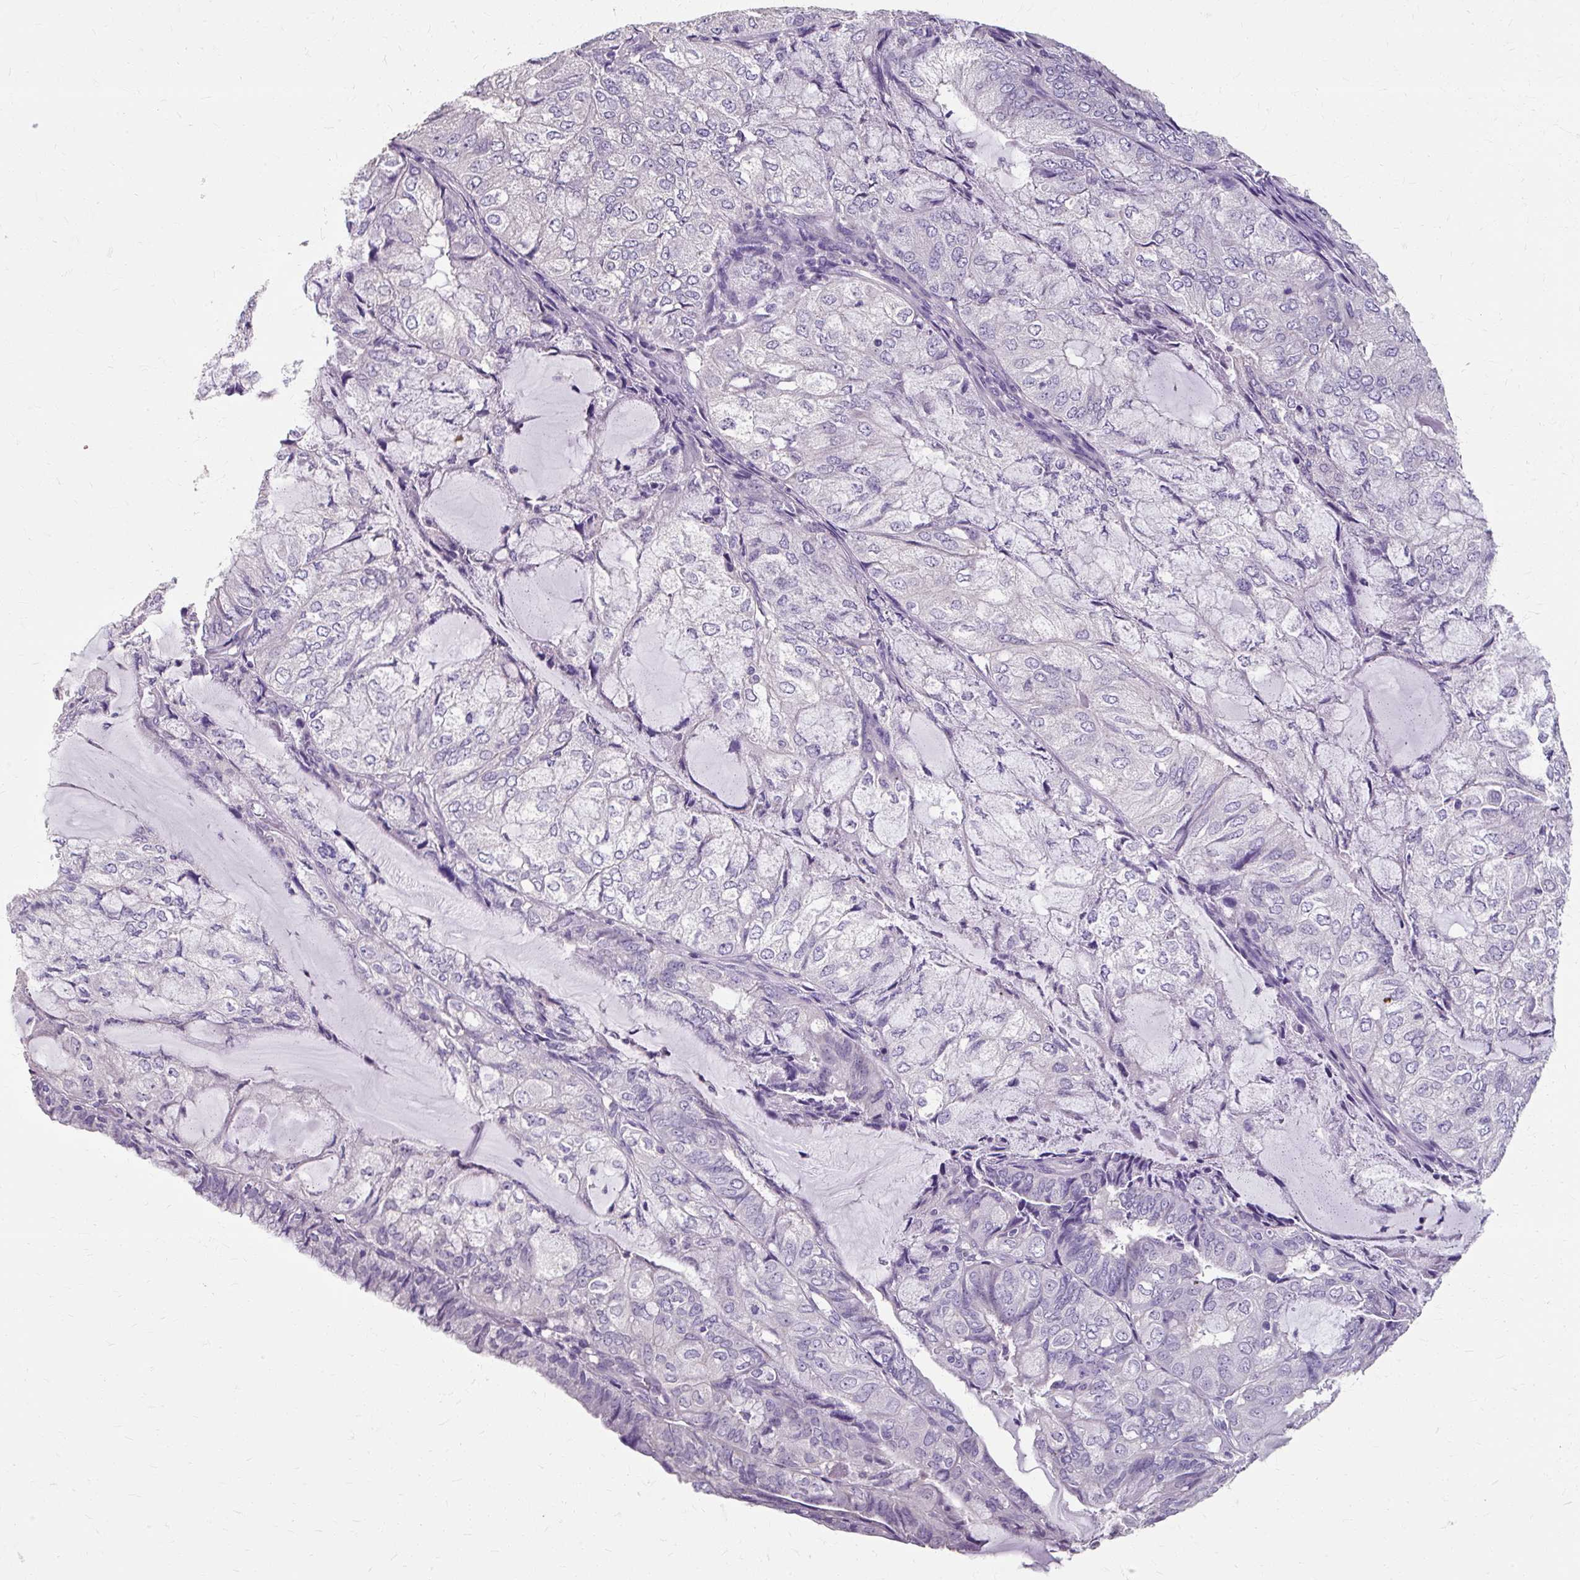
{"staining": {"intensity": "negative", "quantity": "none", "location": "none"}, "tissue": "endometrial cancer", "cell_type": "Tumor cells", "image_type": "cancer", "snomed": [{"axis": "morphology", "description": "Adenocarcinoma, NOS"}, {"axis": "topography", "description": "Endometrium"}], "caption": "Tumor cells are negative for brown protein staining in endometrial cancer (adenocarcinoma).", "gene": "KLHL24", "patient": {"sex": "female", "age": 81}}